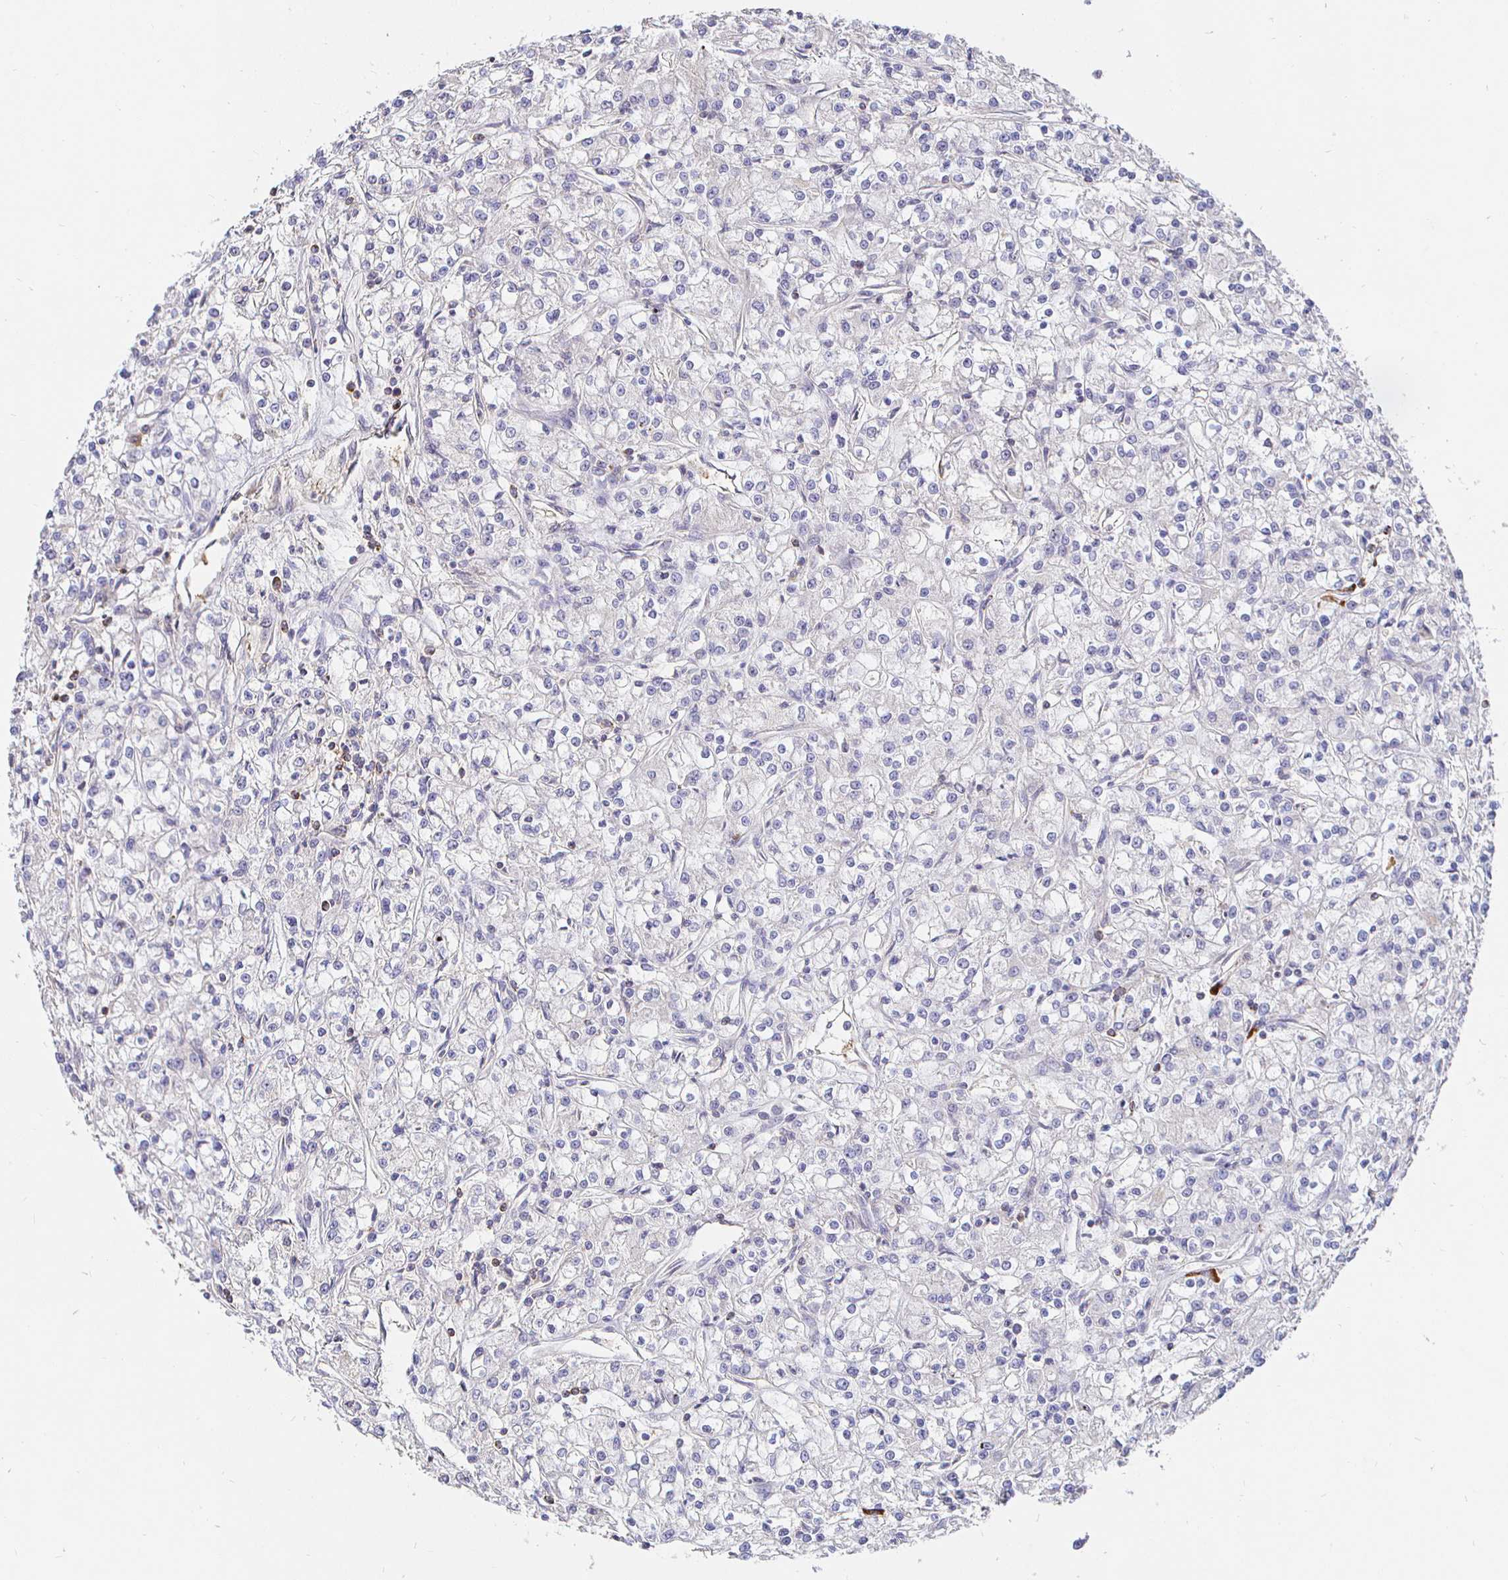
{"staining": {"intensity": "negative", "quantity": "none", "location": "none"}, "tissue": "renal cancer", "cell_type": "Tumor cells", "image_type": "cancer", "snomed": [{"axis": "morphology", "description": "Adenocarcinoma, NOS"}, {"axis": "topography", "description": "Kidney"}], "caption": "Immunohistochemical staining of human renal cancer shows no significant expression in tumor cells.", "gene": "CXCR3", "patient": {"sex": "female", "age": 59}}